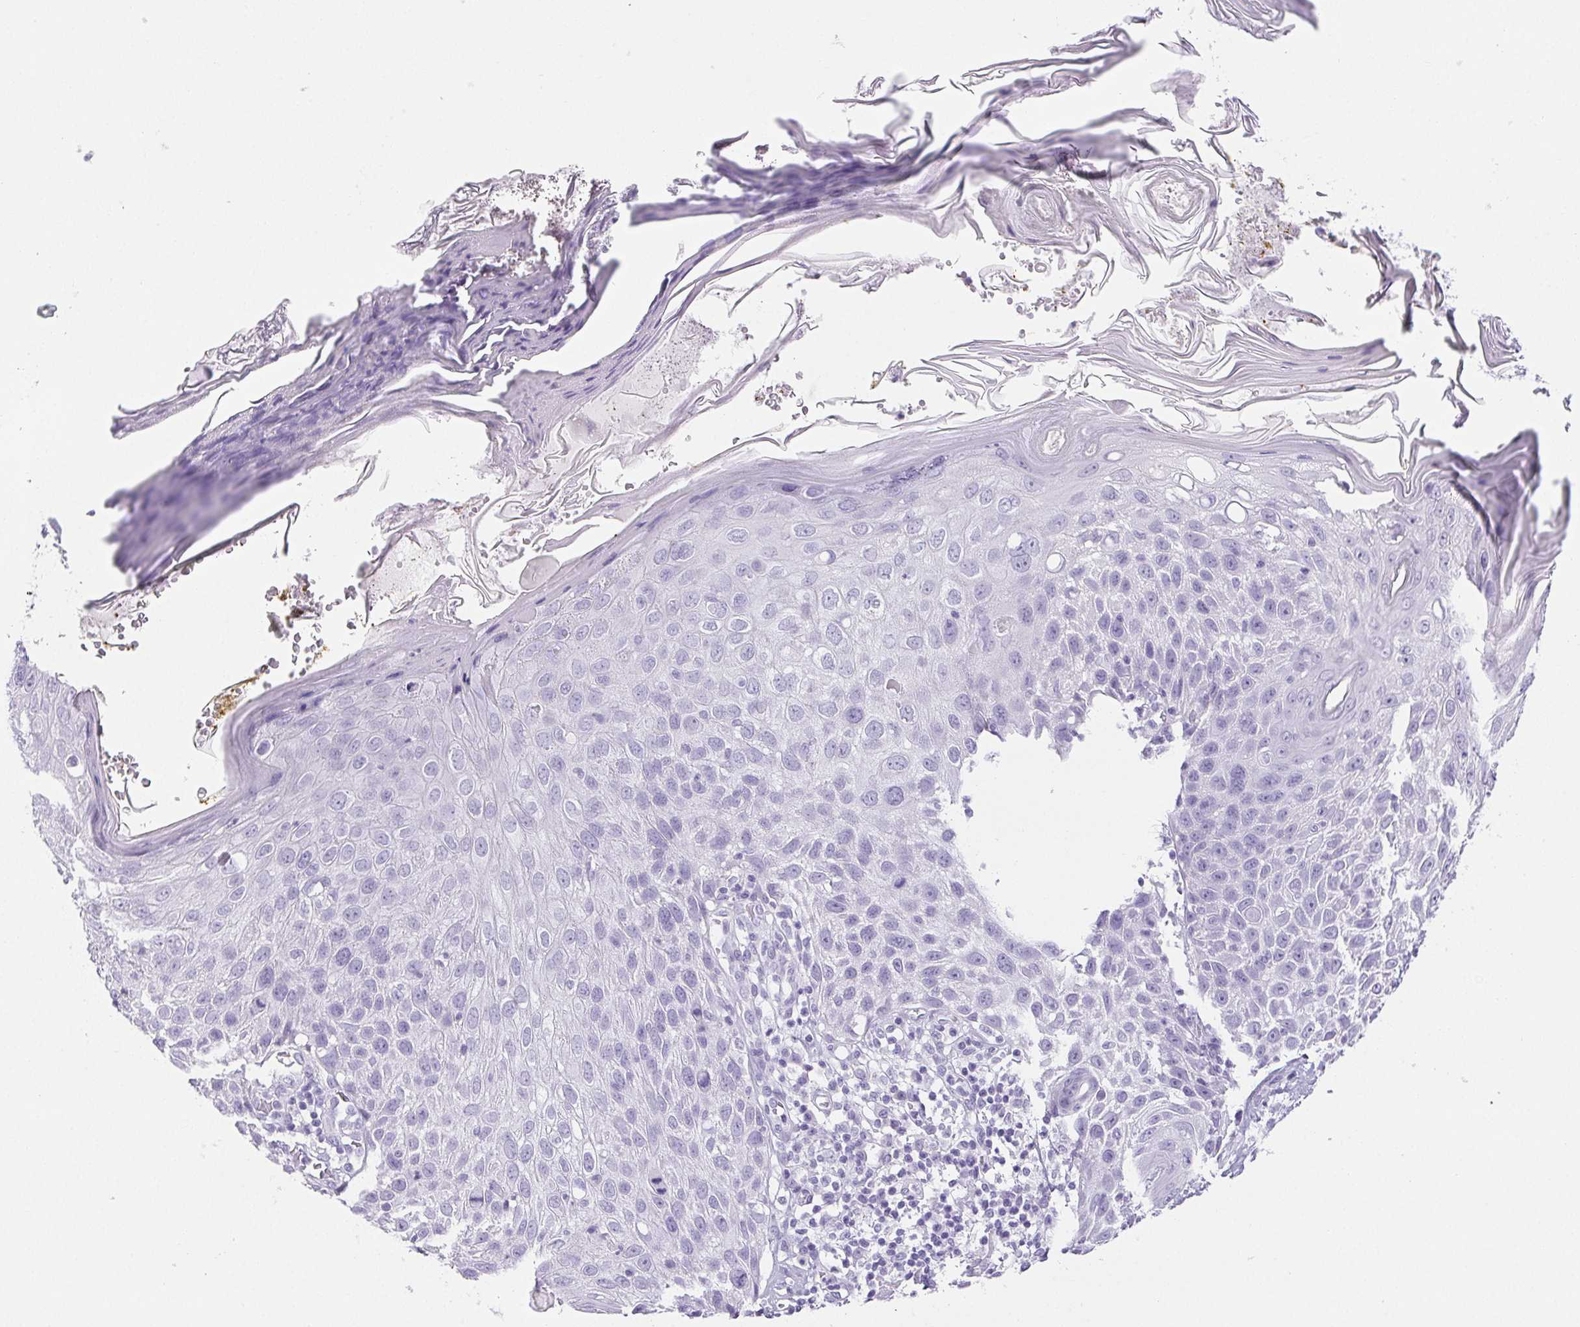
{"staining": {"intensity": "negative", "quantity": "none", "location": "none"}, "tissue": "skin cancer", "cell_type": "Tumor cells", "image_type": "cancer", "snomed": [{"axis": "morphology", "description": "Squamous cell carcinoma, NOS"}, {"axis": "topography", "description": "Skin"}], "caption": "IHC histopathology image of neoplastic tissue: skin cancer (squamous cell carcinoma) stained with DAB exhibits no significant protein expression in tumor cells.", "gene": "HLA-G", "patient": {"sex": "female", "age": 87}}